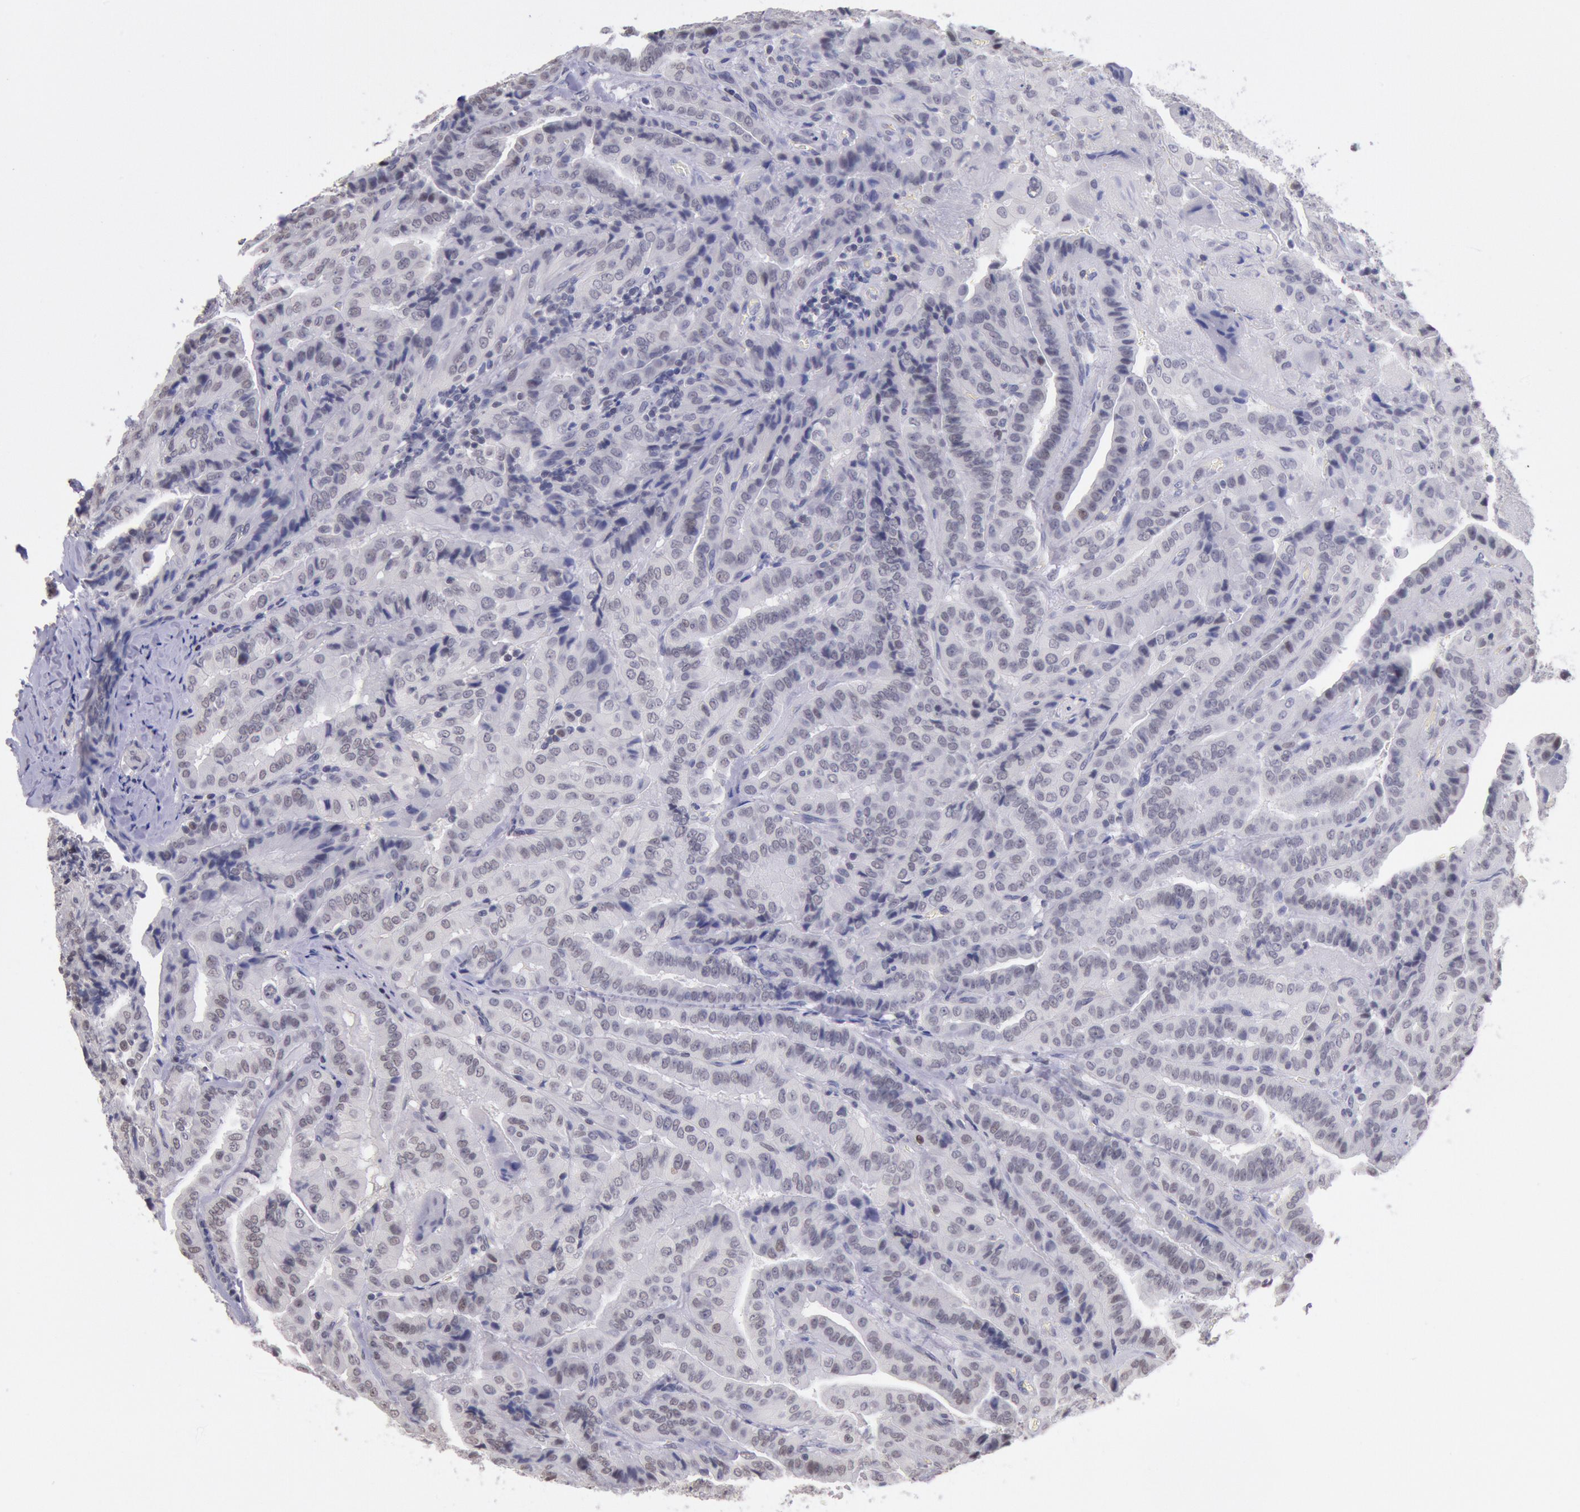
{"staining": {"intensity": "weak", "quantity": ">75%", "location": "nuclear"}, "tissue": "thyroid cancer", "cell_type": "Tumor cells", "image_type": "cancer", "snomed": [{"axis": "morphology", "description": "Papillary adenocarcinoma, NOS"}, {"axis": "topography", "description": "Thyroid gland"}], "caption": "The image demonstrates staining of thyroid cancer, revealing weak nuclear protein staining (brown color) within tumor cells.", "gene": "MYH7", "patient": {"sex": "female", "age": 71}}